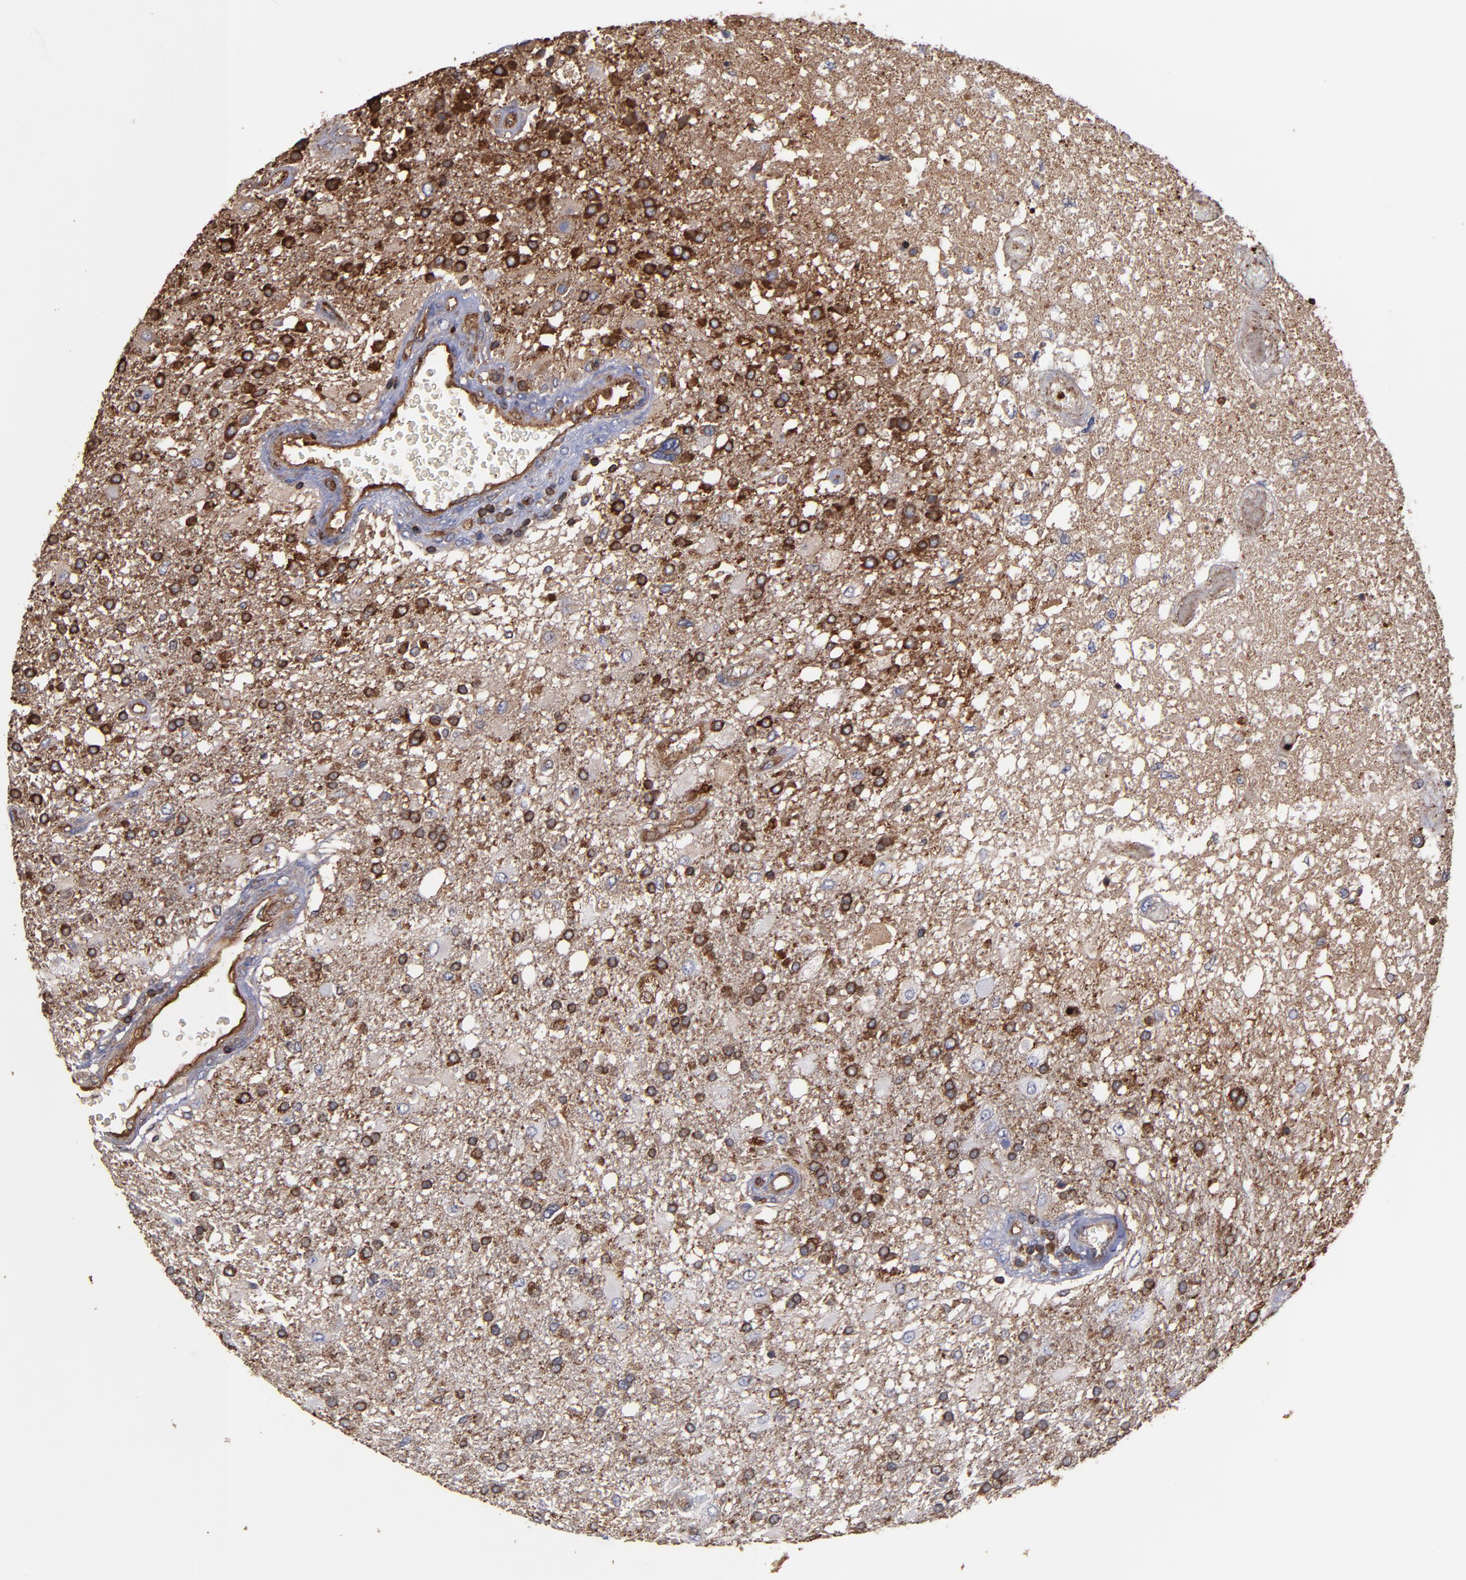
{"staining": {"intensity": "strong", "quantity": ">75%", "location": "cytoplasmic/membranous"}, "tissue": "glioma", "cell_type": "Tumor cells", "image_type": "cancer", "snomed": [{"axis": "morphology", "description": "Glioma, malignant, High grade"}, {"axis": "topography", "description": "Cerebral cortex"}], "caption": "Glioma stained with a brown dye shows strong cytoplasmic/membranous positive staining in approximately >75% of tumor cells.", "gene": "ACTN4", "patient": {"sex": "male", "age": 79}}